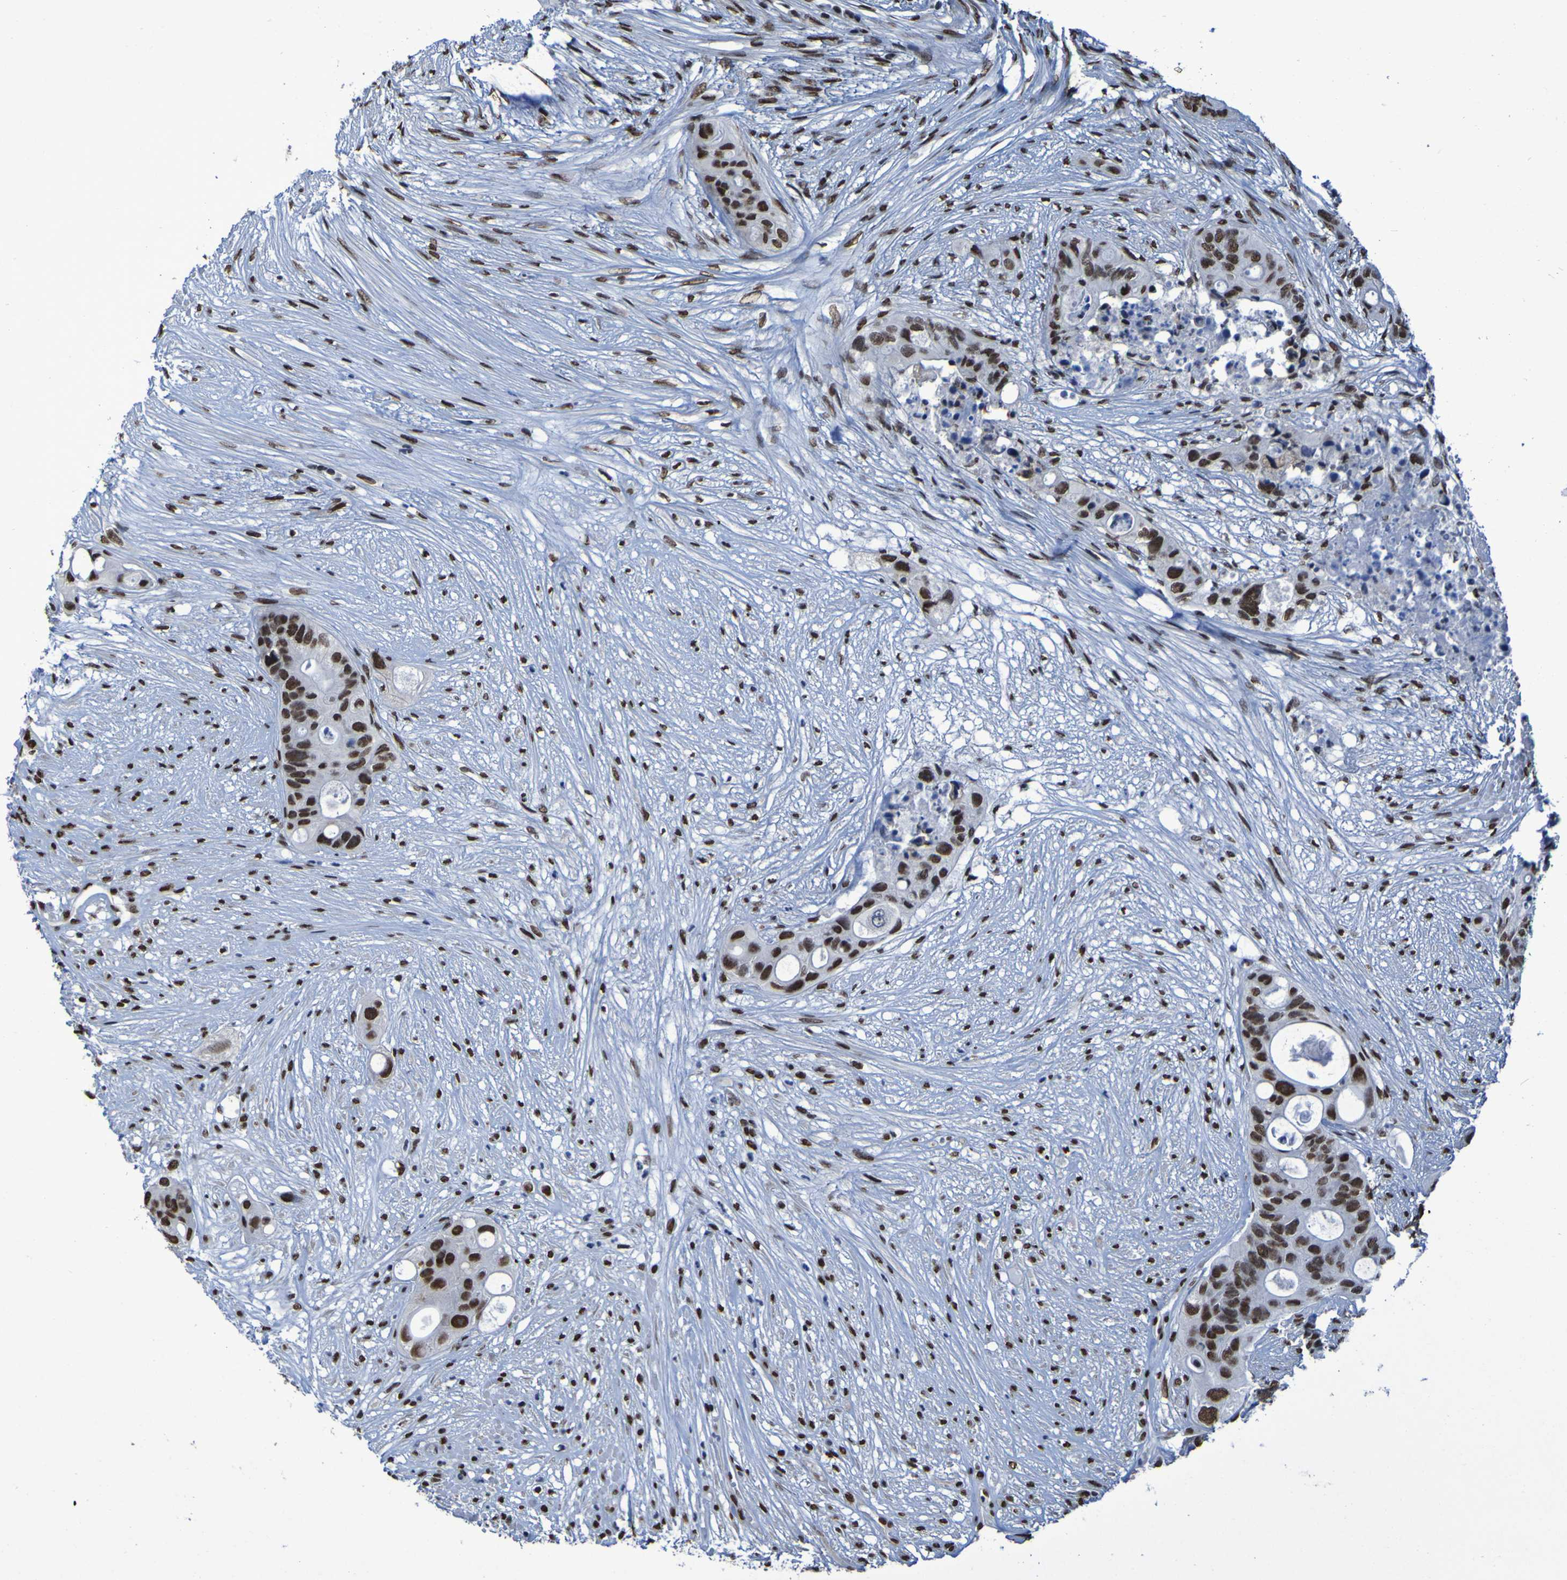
{"staining": {"intensity": "strong", "quantity": ">75%", "location": "nuclear"}, "tissue": "colorectal cancer", "cell_type": "Tumor cells", "image_type": "cancer", "snomed": [{"axis": "morphology", "description": "Adenocarcinoma, NOS"}, {"axis": "topography", "description": "Colon"}], "caption": "Tumor cells demonstrate strong nuclear expression in approximately >75% of cells in adenocarcinoma (colorectal). Using DAB (brown) and hematoxylin (blue) stains, captured at high magnification using brightfield microscopy.", "gene": "HNRNPR", "patient": {"sex": "female", "age": 57}}